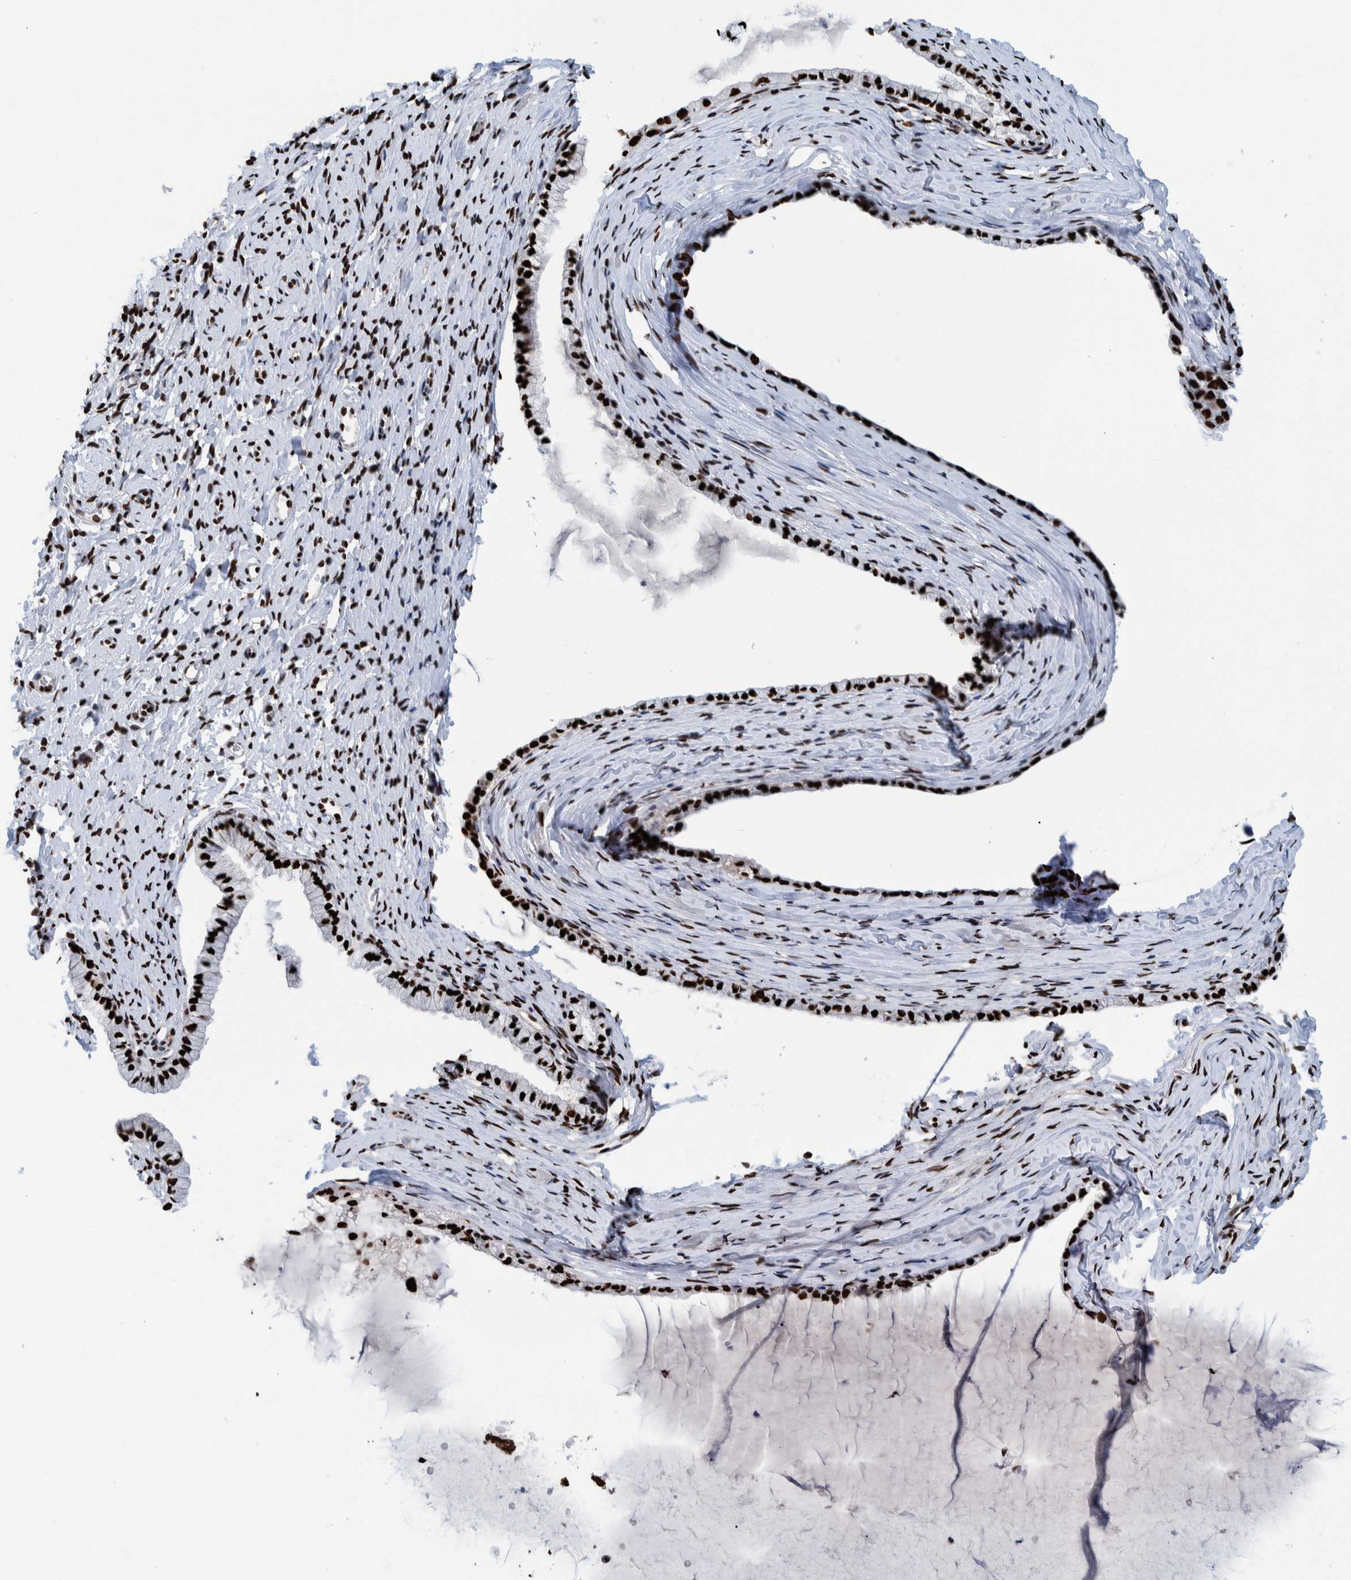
{"staining": {"intensity": "strong", "quantity": ">75%", "location": "nuclear"}, "tissue": "cervix", "cell_type": "Glandular cells", "image_type": "normal", "snomed": [{"axis": "morphology", "description": "Normal tissue, NOS"}, {"axis": "topography", "description": "Cervix"}], "caption": "Immunohistochemical staining of normal human cervix shows >75% levels of strong nuclear protein expression in about >75% of glandular cells.", "gene": "HEATR9", "patient": {"sex": "female", "age": 72}}